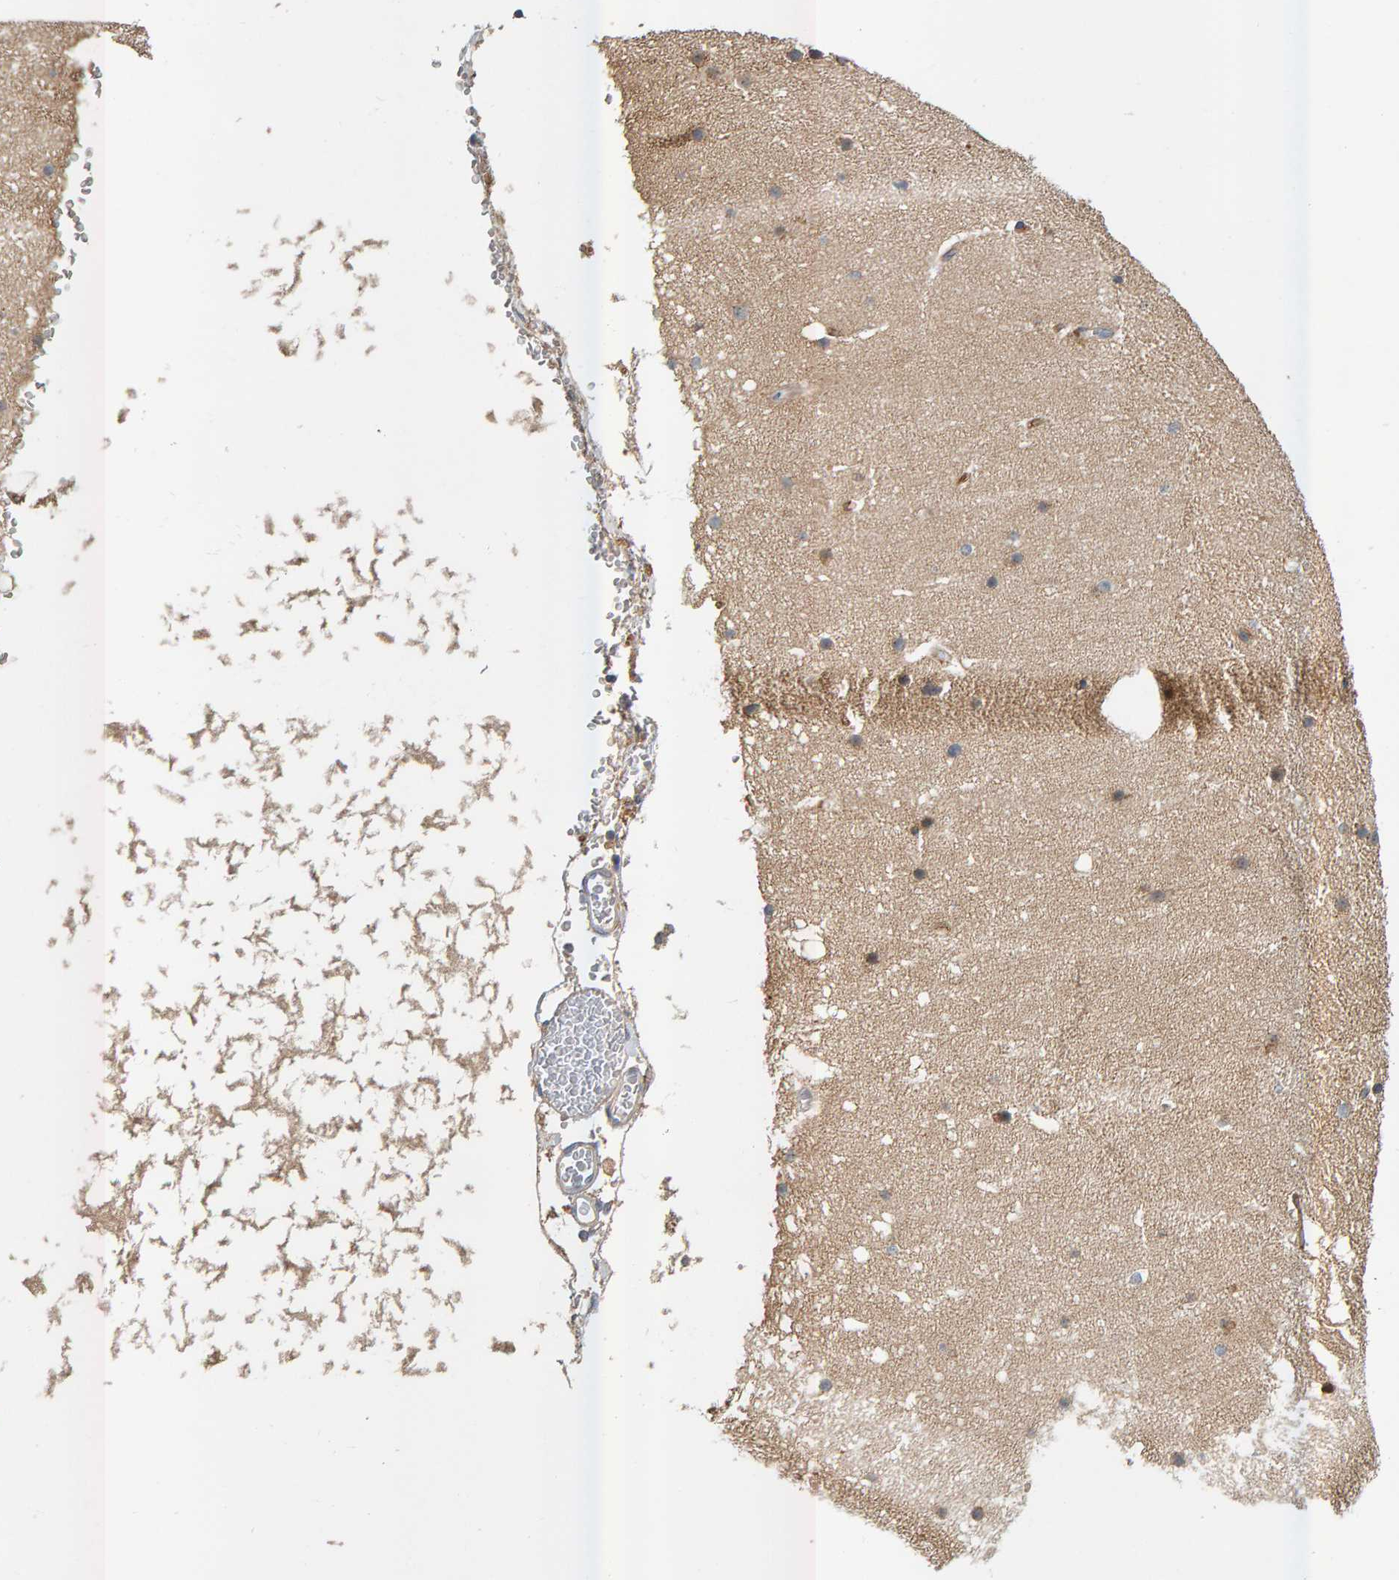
{"staining": {"intensity": "moderate", "quantity": ">75%", "location": "cytoplasmic/membranous"}, "tissue": "cerebellum", "cell_type": "Cells in granular layer", "image_type": "normal", "snomed": [{"axis": "morphology", "description": "Normal tissue, NOS"}, {"axis": "topography", "description": "Cerebellum"}], "caption": "Brown immunohistochemical staining in benign cerebellum shows moderate cytoplasmic/membranous positivity in about >75% of cells in granular layer. (Brightfield microscopy of DAB IHC at high magnification).", "gene": "ZNF160", "patient": {"sex": "male", "age": 57}}